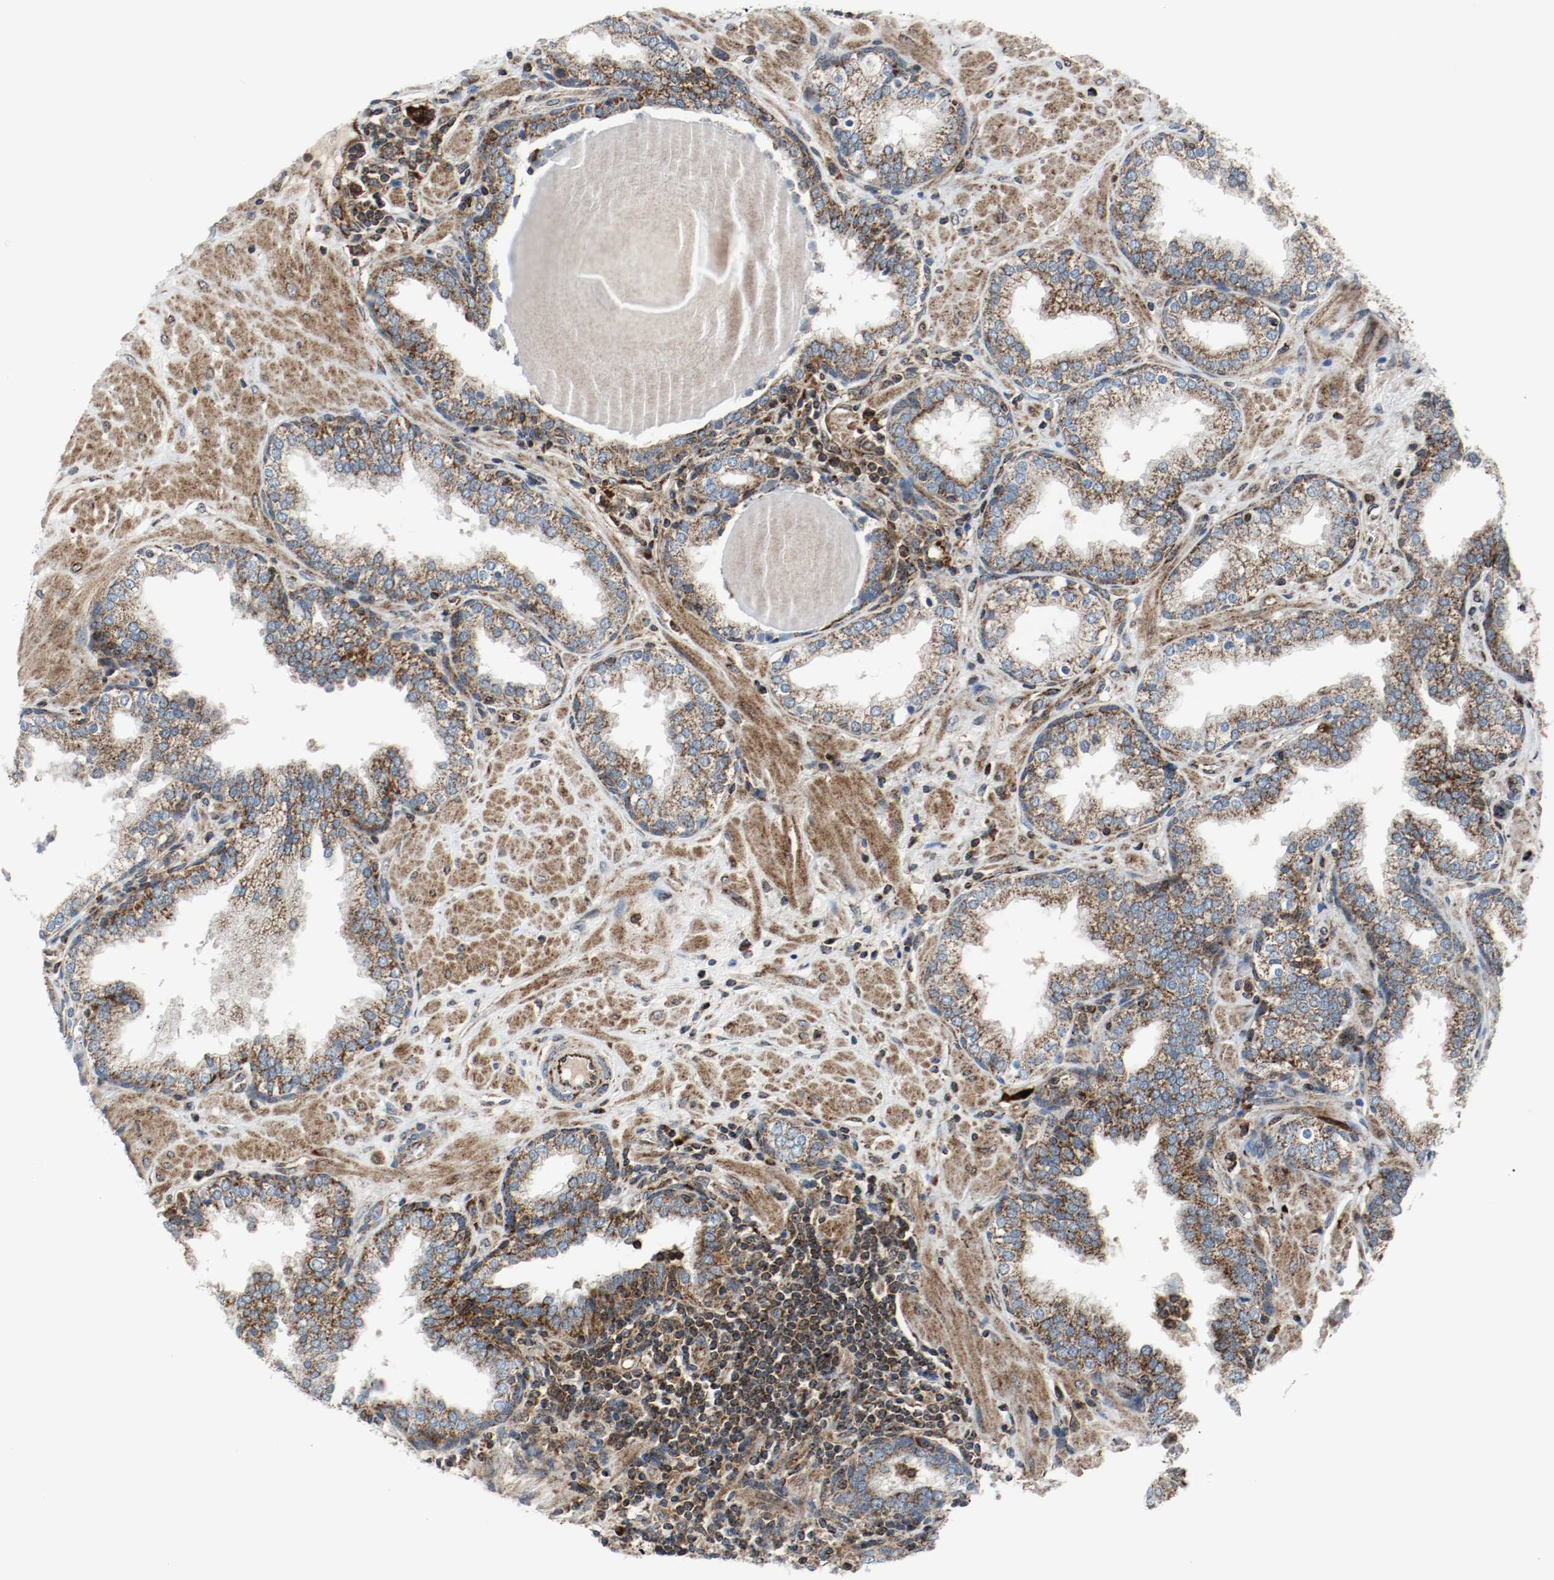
{"staining": {"intensity": "moderate", "quantity": ">75%", "location": "cytoplasmic/membranous"}, "tissue": "prostate", "cell_type": "Glandular cells", "image_type": "normal", "snomed": [{"axis": "morphology", "description": "Normal tissue, NOS"}, {"axis": "topography", "description": "Prostate"}], "caption": "Protein expression analysis of normal prostate reveals moderate cytoplasmic/membranous staining in approximately >75% of glandular cells. The protein of interest is shown in brown color, while the nuclei are stained blue.", "gene": "TXNRD1", "patient": {"sex": "male", "age": 51}}